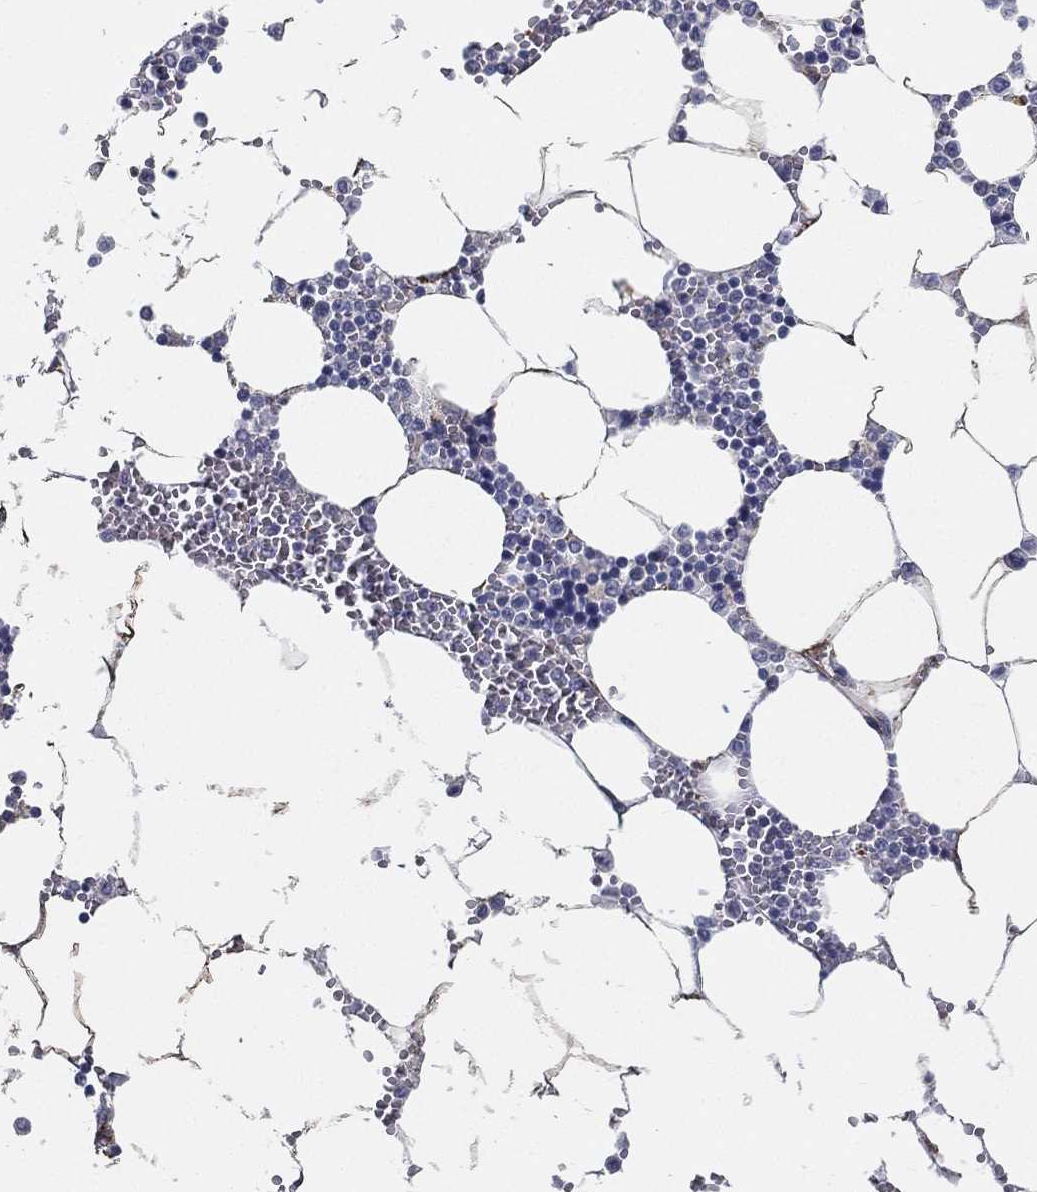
{"staining": {"intensity": "negative", "quantity": "none", "location": "none"}, "tissue": "bone marrow", "cell_type": "Hematopoietic cells", "image_type": "normal", "snomed": [{"axis": "morphology", "description": "Normal tissue, NOS"}, {"axis": "topography", "description": "Bone marrow"}], "caption": "Micrograph shows no protein staining in hematopoietic cells of benign bone marrow.", "gene": "LRRC56", "patient": {"sex": "female", "age": 64}}